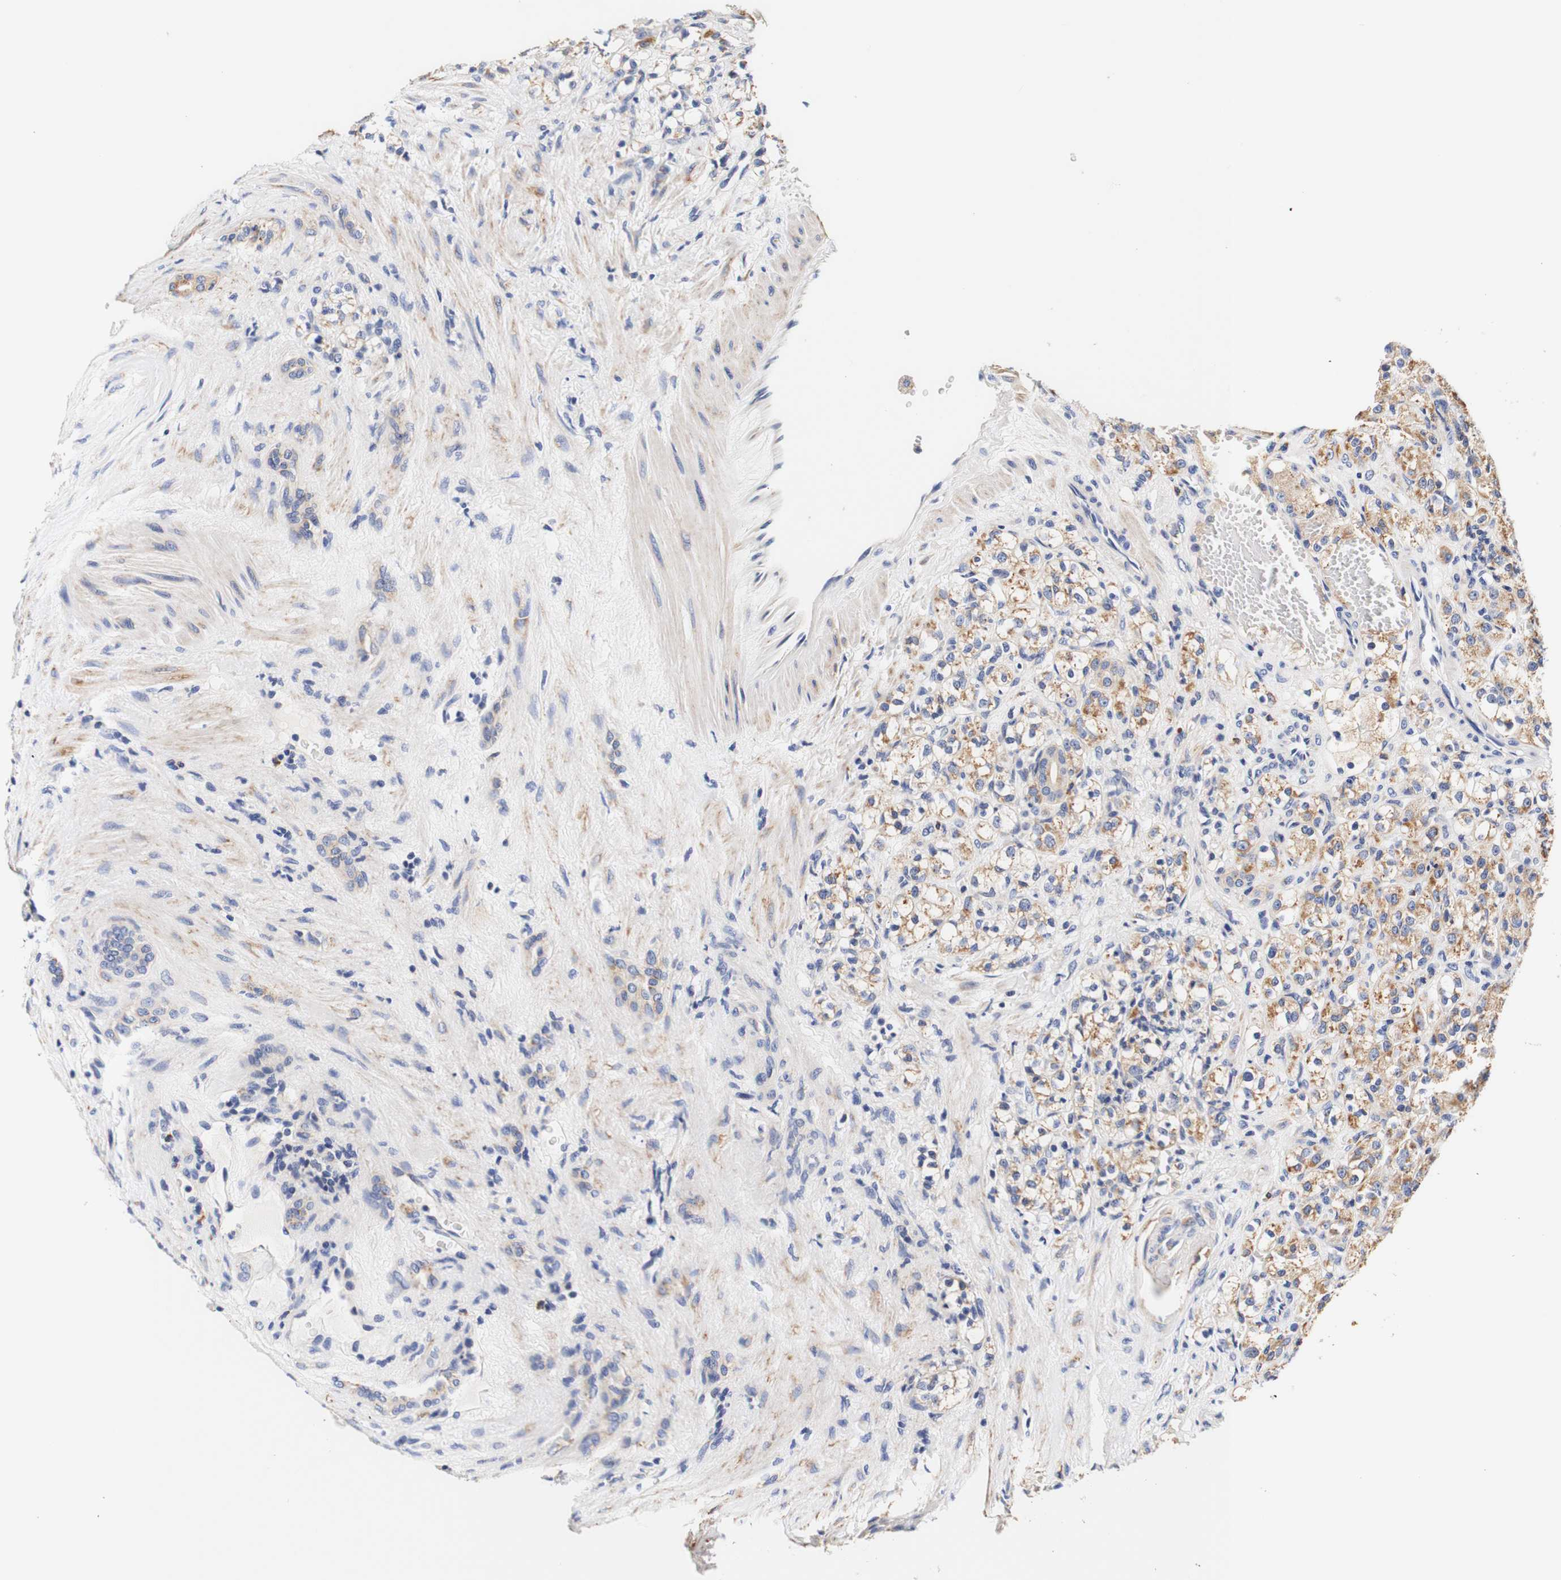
{"staining": {"intensity": "moderate", "quantity": ">75%", "location": "cytoplasmic/membranous"}, "tissue": "renal cancer", "cell_type": "Tumor cells", "image_type": "cancer", "snomed": [{"axis": "morphology", "description": "Adenocarcinoma, NOS"}, {"axis": "topography", "description": "Kidney"}], "caption": "Immunohistochemistry of human renal cancer shows medium levels of moderate cytoplasmic/membranous staining in about >75% of tumor cells. (DAB (3,3'-diaminobenzidine) IHC, brown staining for protein, blue staining for nuclei).", "gene": "CAMK4", "patient": {"sex": "male", "age": 61}}